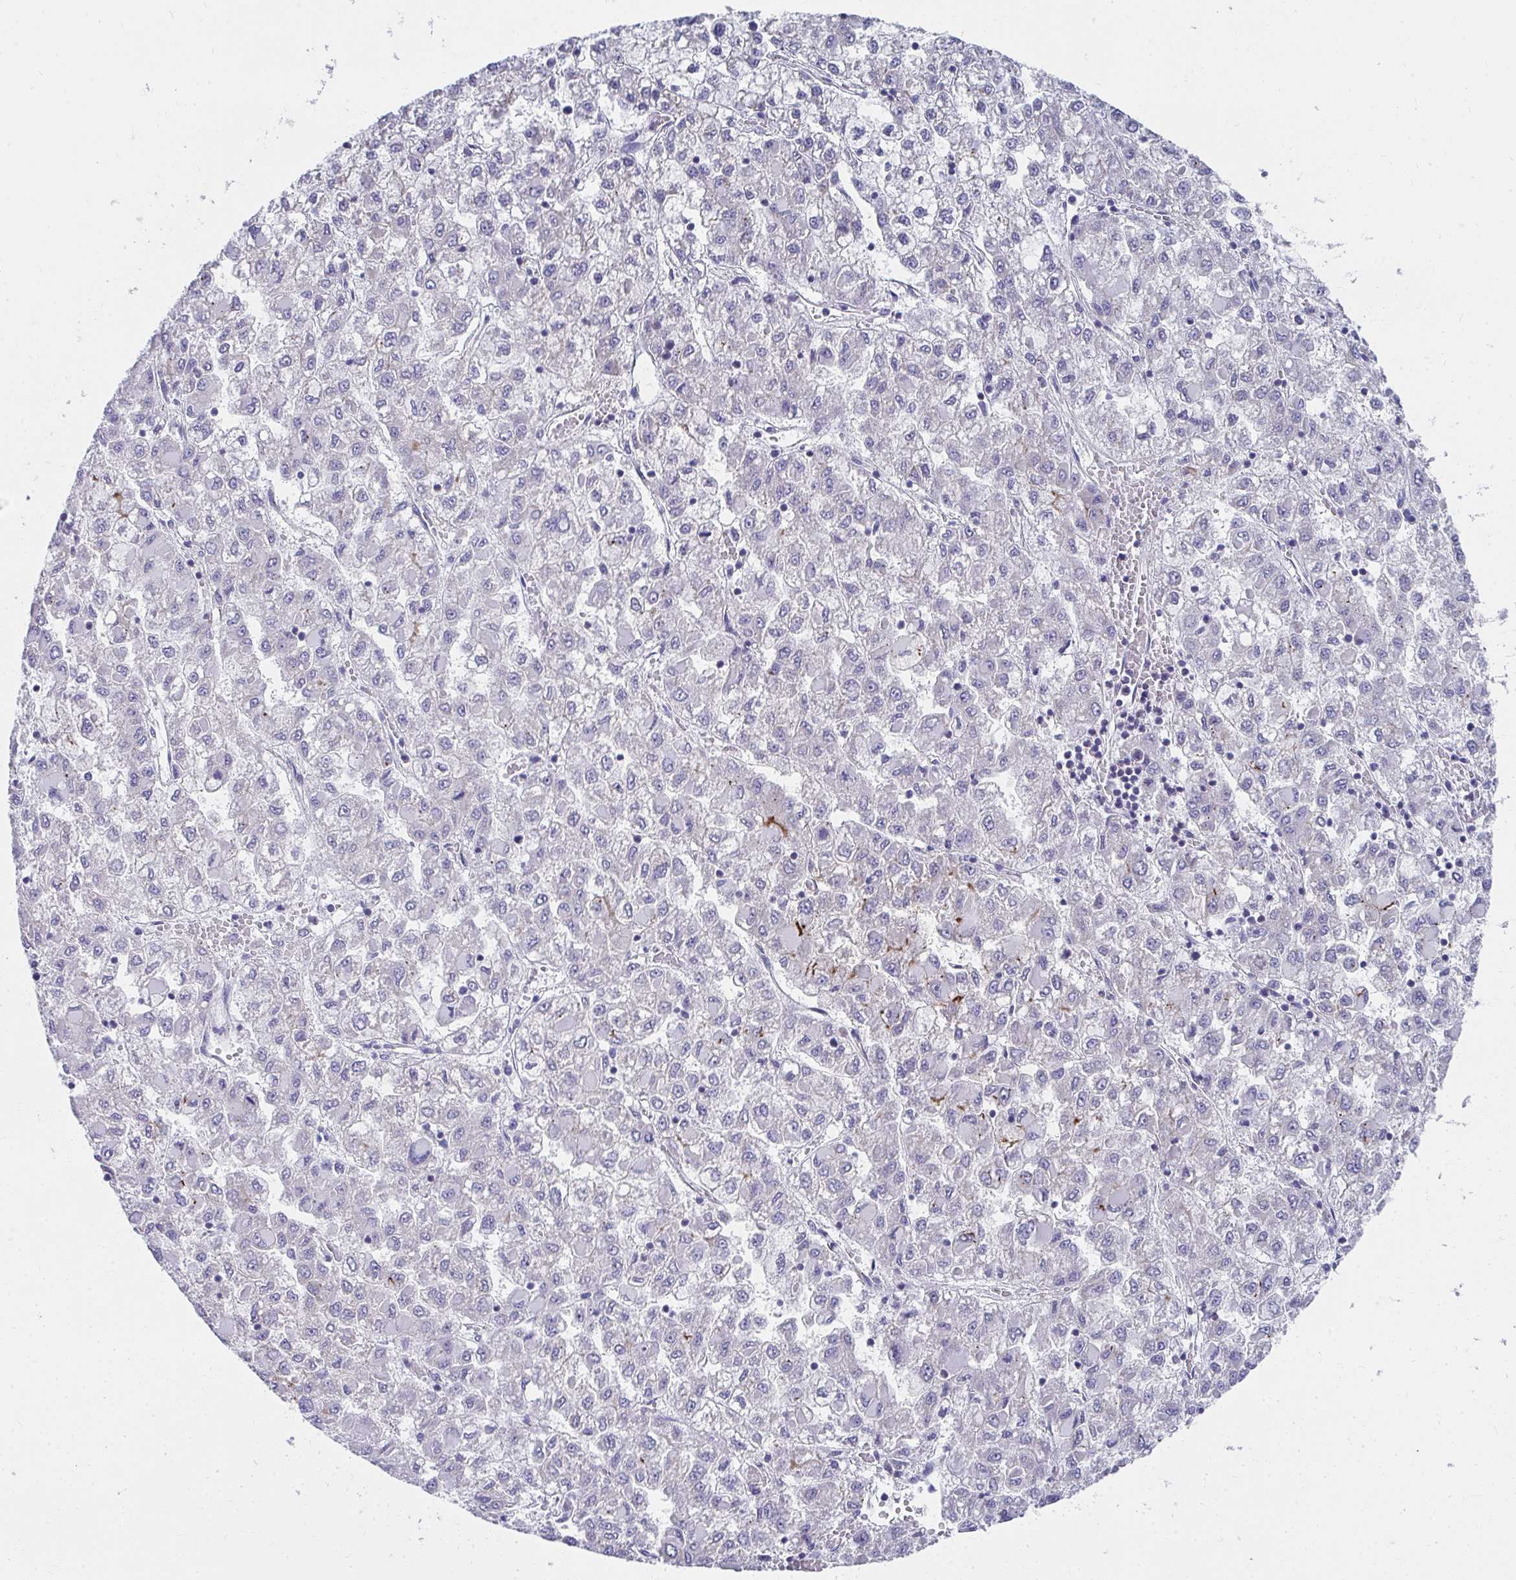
{"staining": {"intensity": "negative", "quantity": "none", "location": "none"}, "tissue": "liver cancer", "cell_type": "Tumor cells", "image_type": "cancer", "snomed": [{"axis": "morphology", "description": "Carcinoma, Hepatocellular, NOS"}, {"axis": "topography", "description": "Liver"}], "caption": "Immunohistochemistry photomicrograph of neoplastic tissue: hepatocellular carcinoma (liver) stained with DAB exhibits no significant protein positivity in tumor cells. (Brightfield microscopy of DAB immunohistochemistry (IHC) at high magnification).", "gene": "TMPRSS2", "patient": {"sex": "male", "age": 40}}